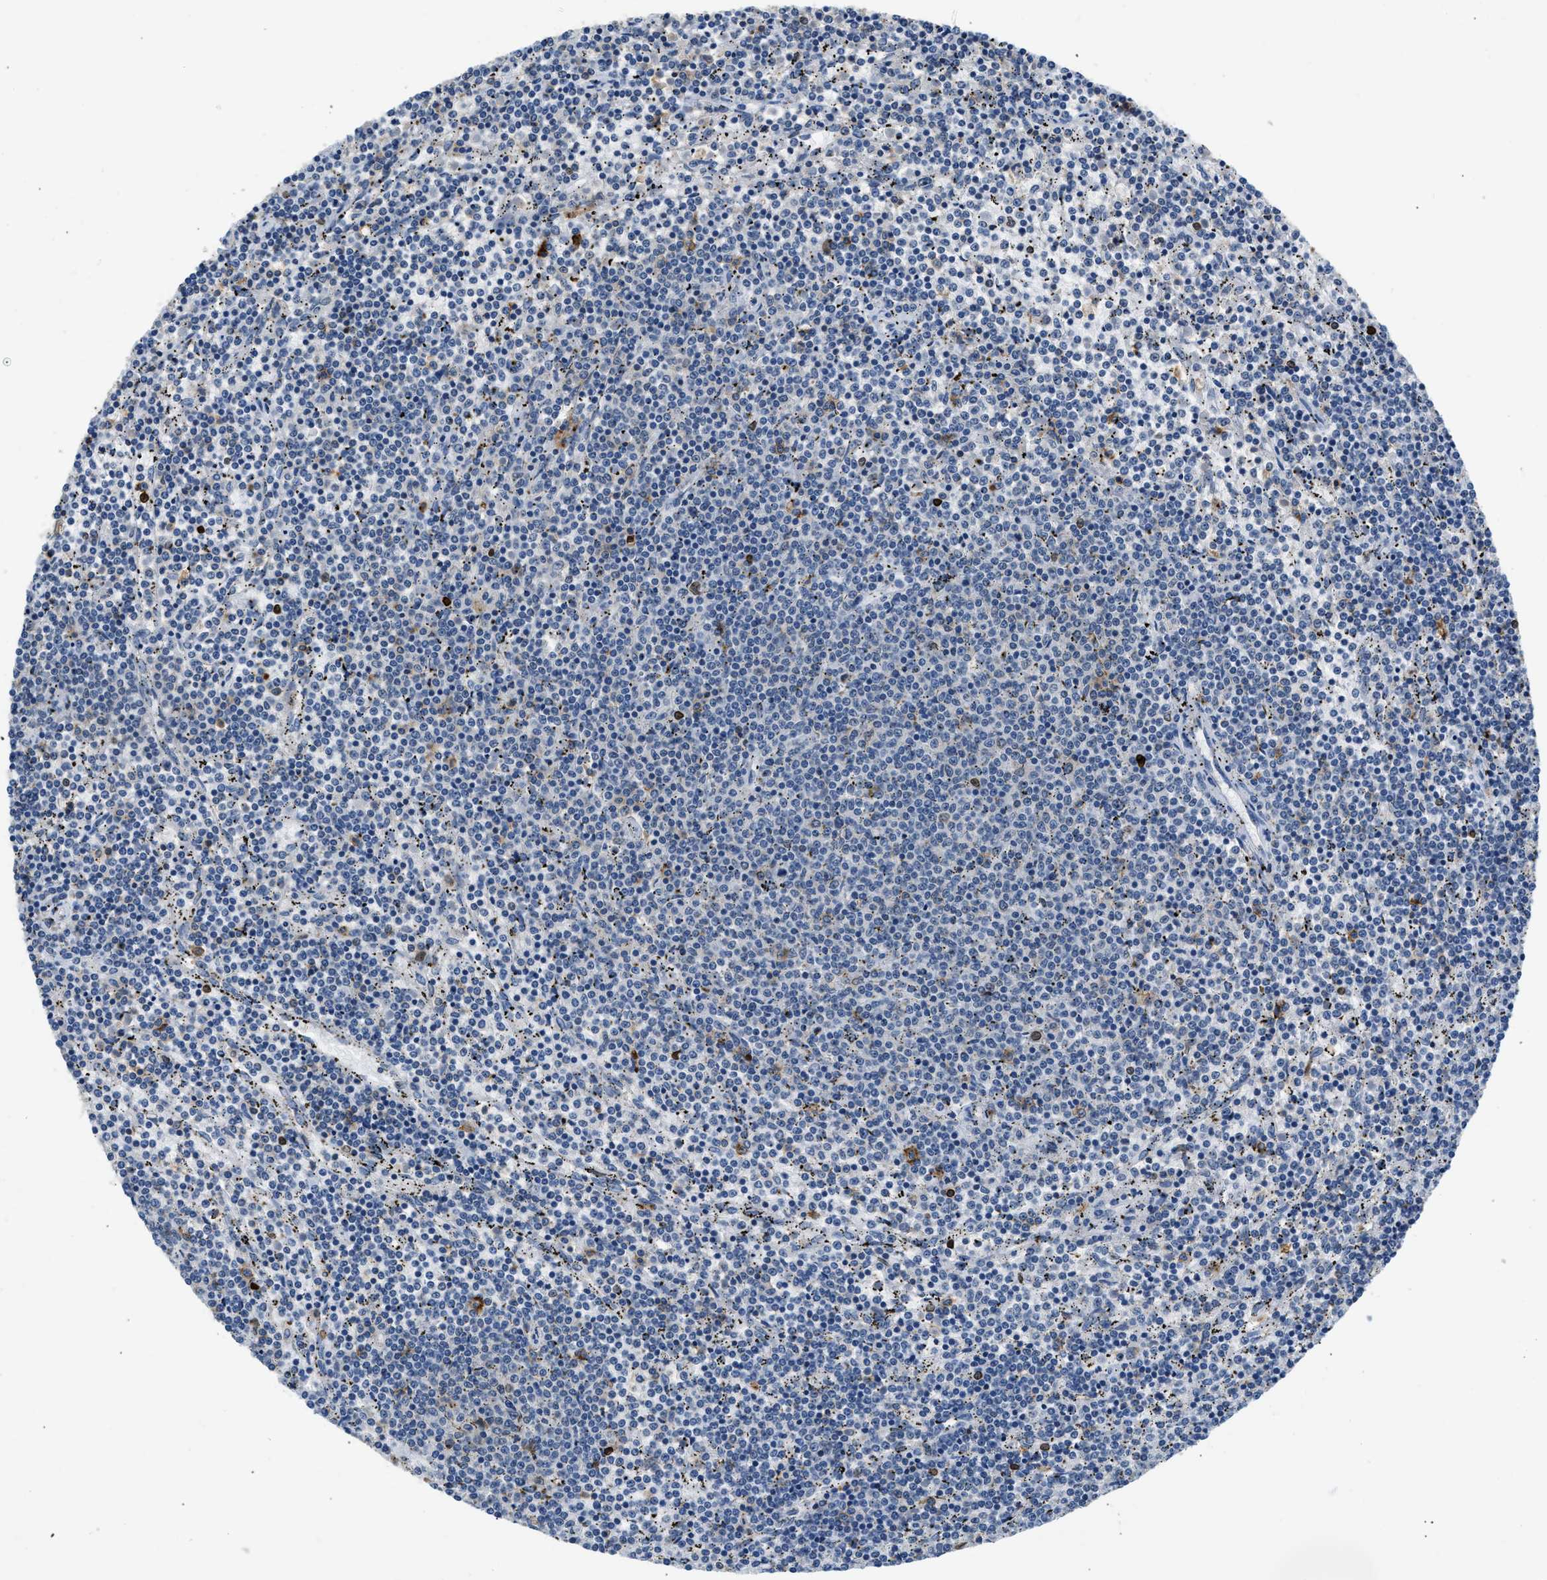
{"staining": {"intensity": "negative", "quantity": "none", "location": "none"}, "tissue": "lymphoma", "cell_type": "Tumor cells", "image_type": "cancer", "snomed": [{"axis": "morphology", "description": "Malignant lymphoma, non-Hodgkin's type, Low grade"}, {"axis": "topography", "description": "Spleen"}], "caption": "IHC of lymphoma shows no staining in tumor cells. (DAB IHC visualized using brightfield microscopy, high magnification).", "gene": "TOMM34", "patient": {"sex": "female", "age": 50}}